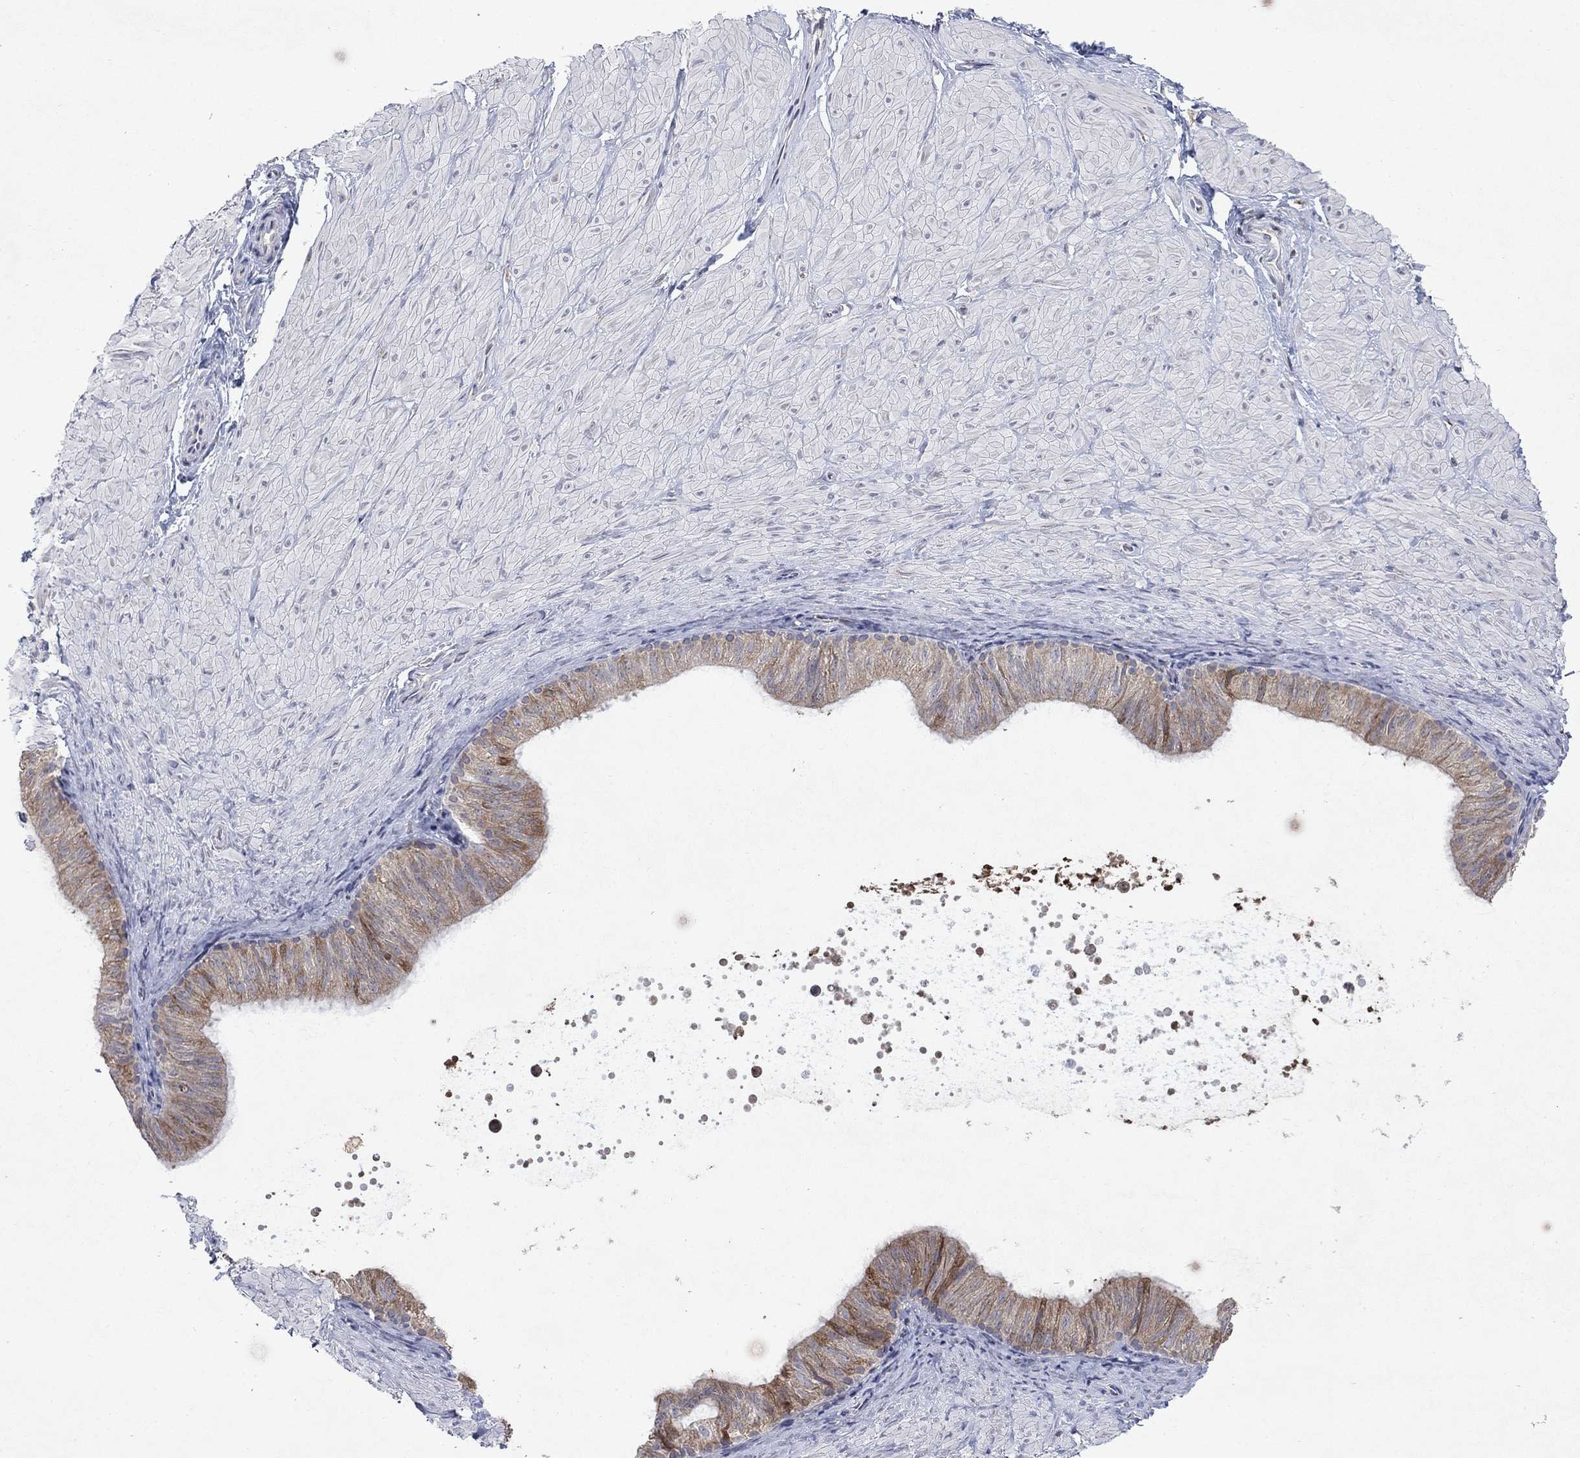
{"staining": {"intensity": "negative", "quantity": "none", "location": "none"}, "tissue": "soft tissue", "cell_type": "Fibroblasts", "image_type": "normal", "snomed": [{"axis": "morphology", "description": "Normal tissue, NOS"}, {"axis": "topography", "description": "Smooth muscle"}, {"axis": "topography", "description": "Peripheral nerve tissue"}], "caption": "Benign soft tissue was stained to show a protein in brown. There is no significant staining in fibroblasts. (DAB (3,3'-diaminobenzidine) immunohistochemistry visualized using brightfield microscopy, high magnification).", "gene": "TMEM97", "patient": {"sex": "male", "age": 22}}